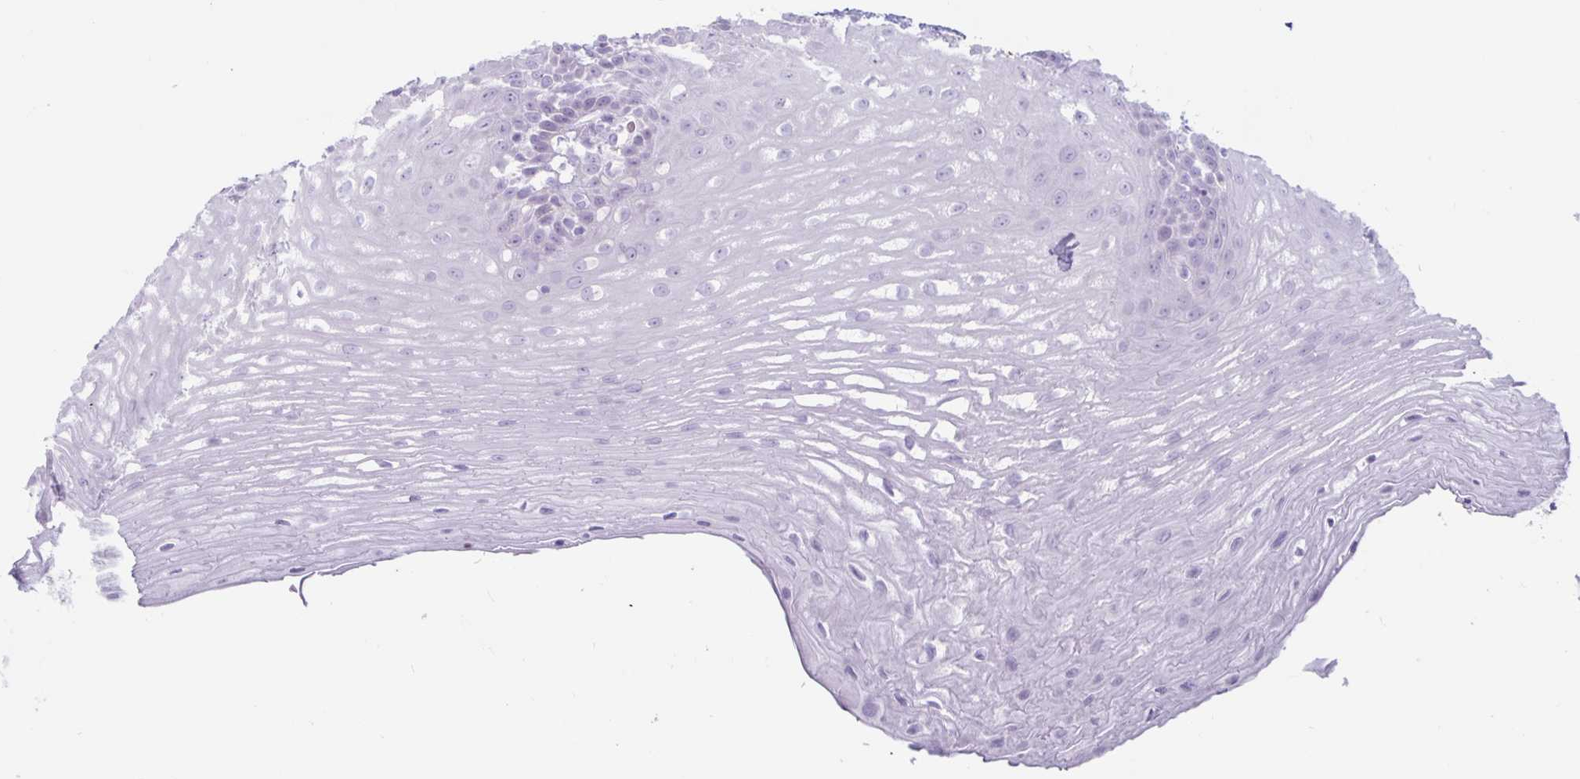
{"staining": {"intensity": "negative", "quantity": "none", "location": "none"}, "tissue": "esophagus", "cell_type": "Squamous epithelial cells", "image_type": "normal", "snomed": [{"axis": "morphology", "description": "Normal tissue, NOS"}, {"axis": "topography", "description": "Esophagus"}], "caption": "IHC photomicrograph of normal esophagus stained for a protein (brown), which demonstrates no staining in squamous epithelial cells.", "gene": "GZMK", "patient": {"sex": "male", "age": 62}}